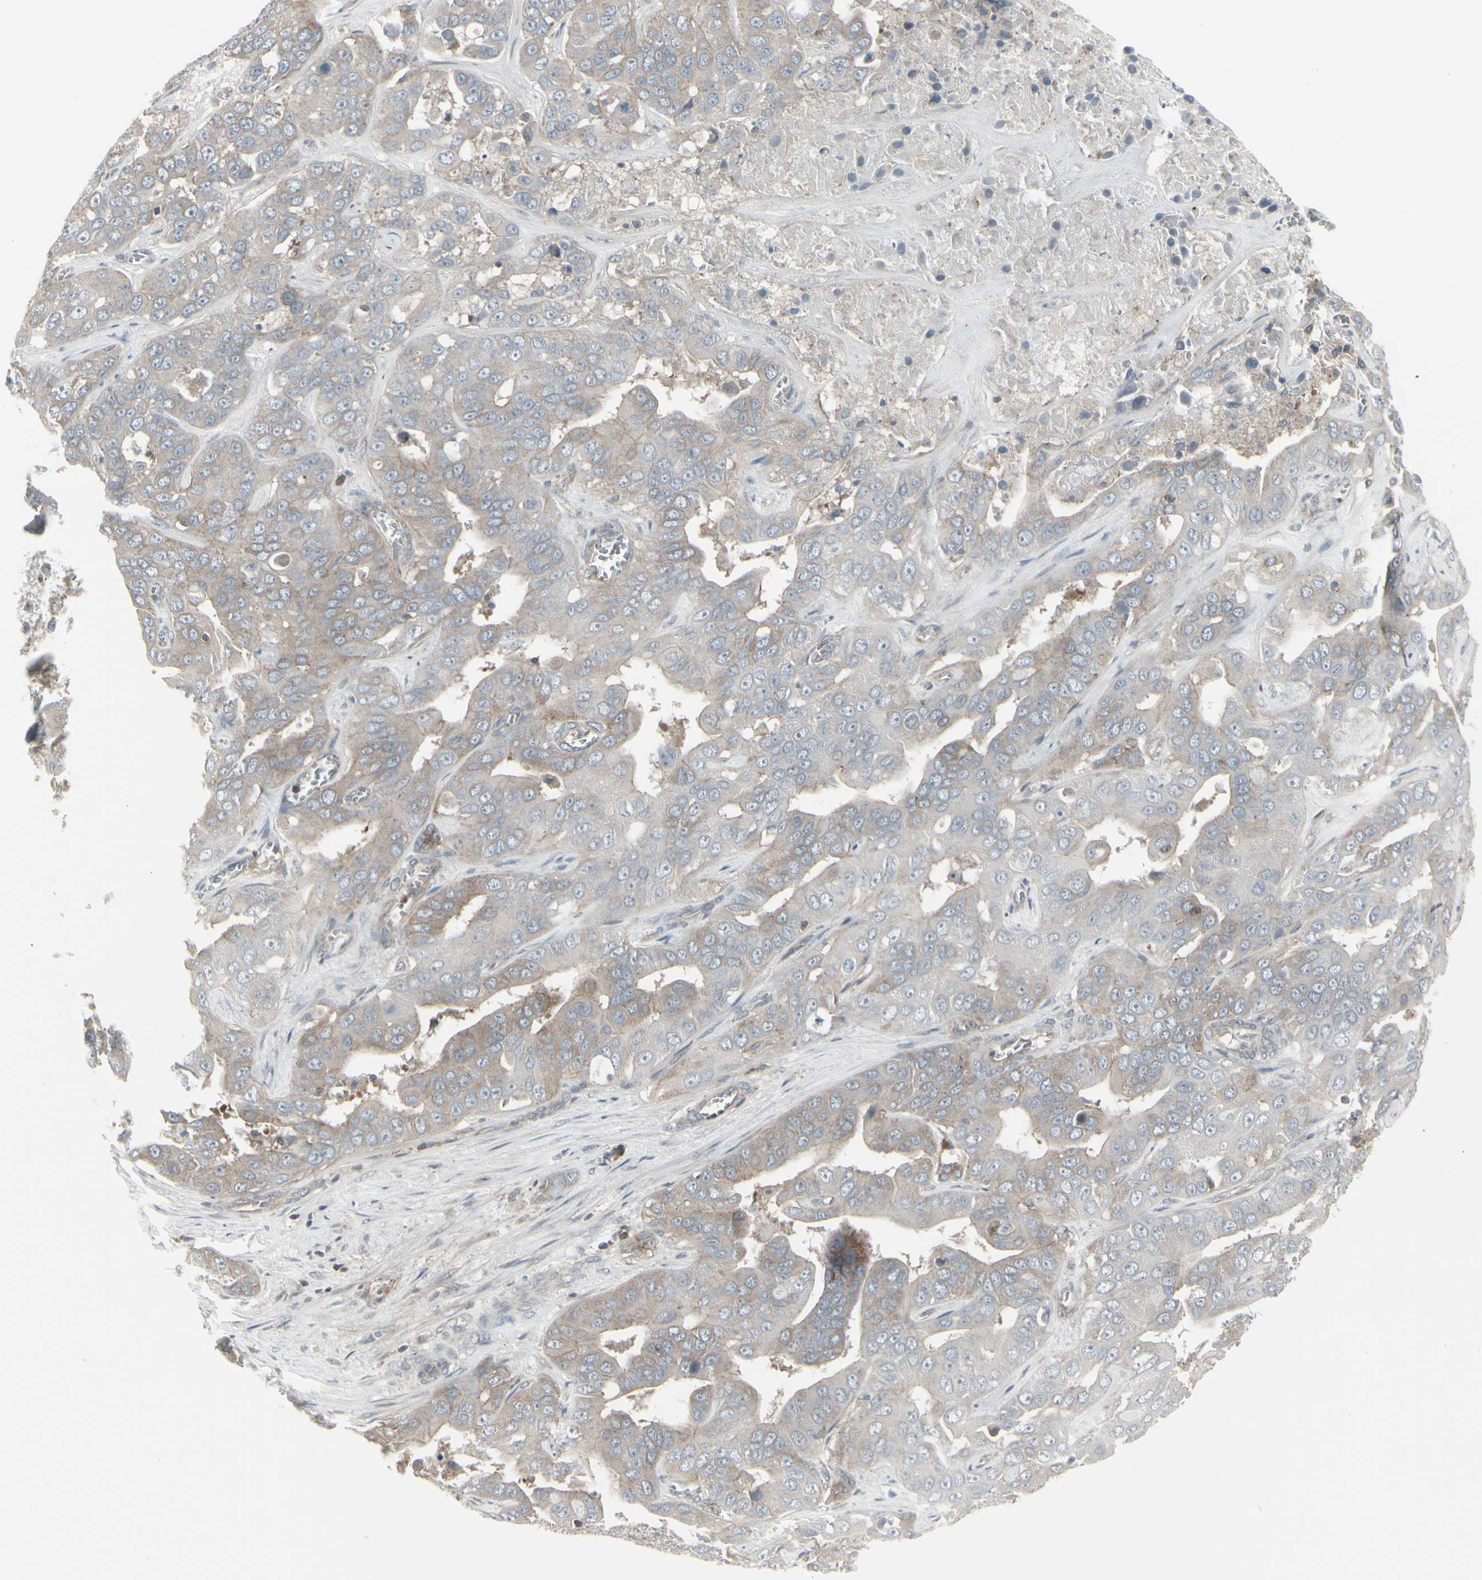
{"staining": {"intensity": "weak", "quantity": ">75%", "location": "cytoplasmic/membranous"}, "tissue": "liver cancer", "cell_type": "Tumor cells", "image_type": "cancer", "snomed": [{"axis": "morphology", "description": "Cholangiocarcinoma"}, {"axis": "topography", "description": "Liver"}], "caption": "Immunohistochemistry image of liver cancer stained for a protein (brown), which exhibits low levels of weak cytoplasmic/membranous staining in about >75% of tumor cells.", "gene": "EPS15", "patient": {"sex": "female", "age": 52}}